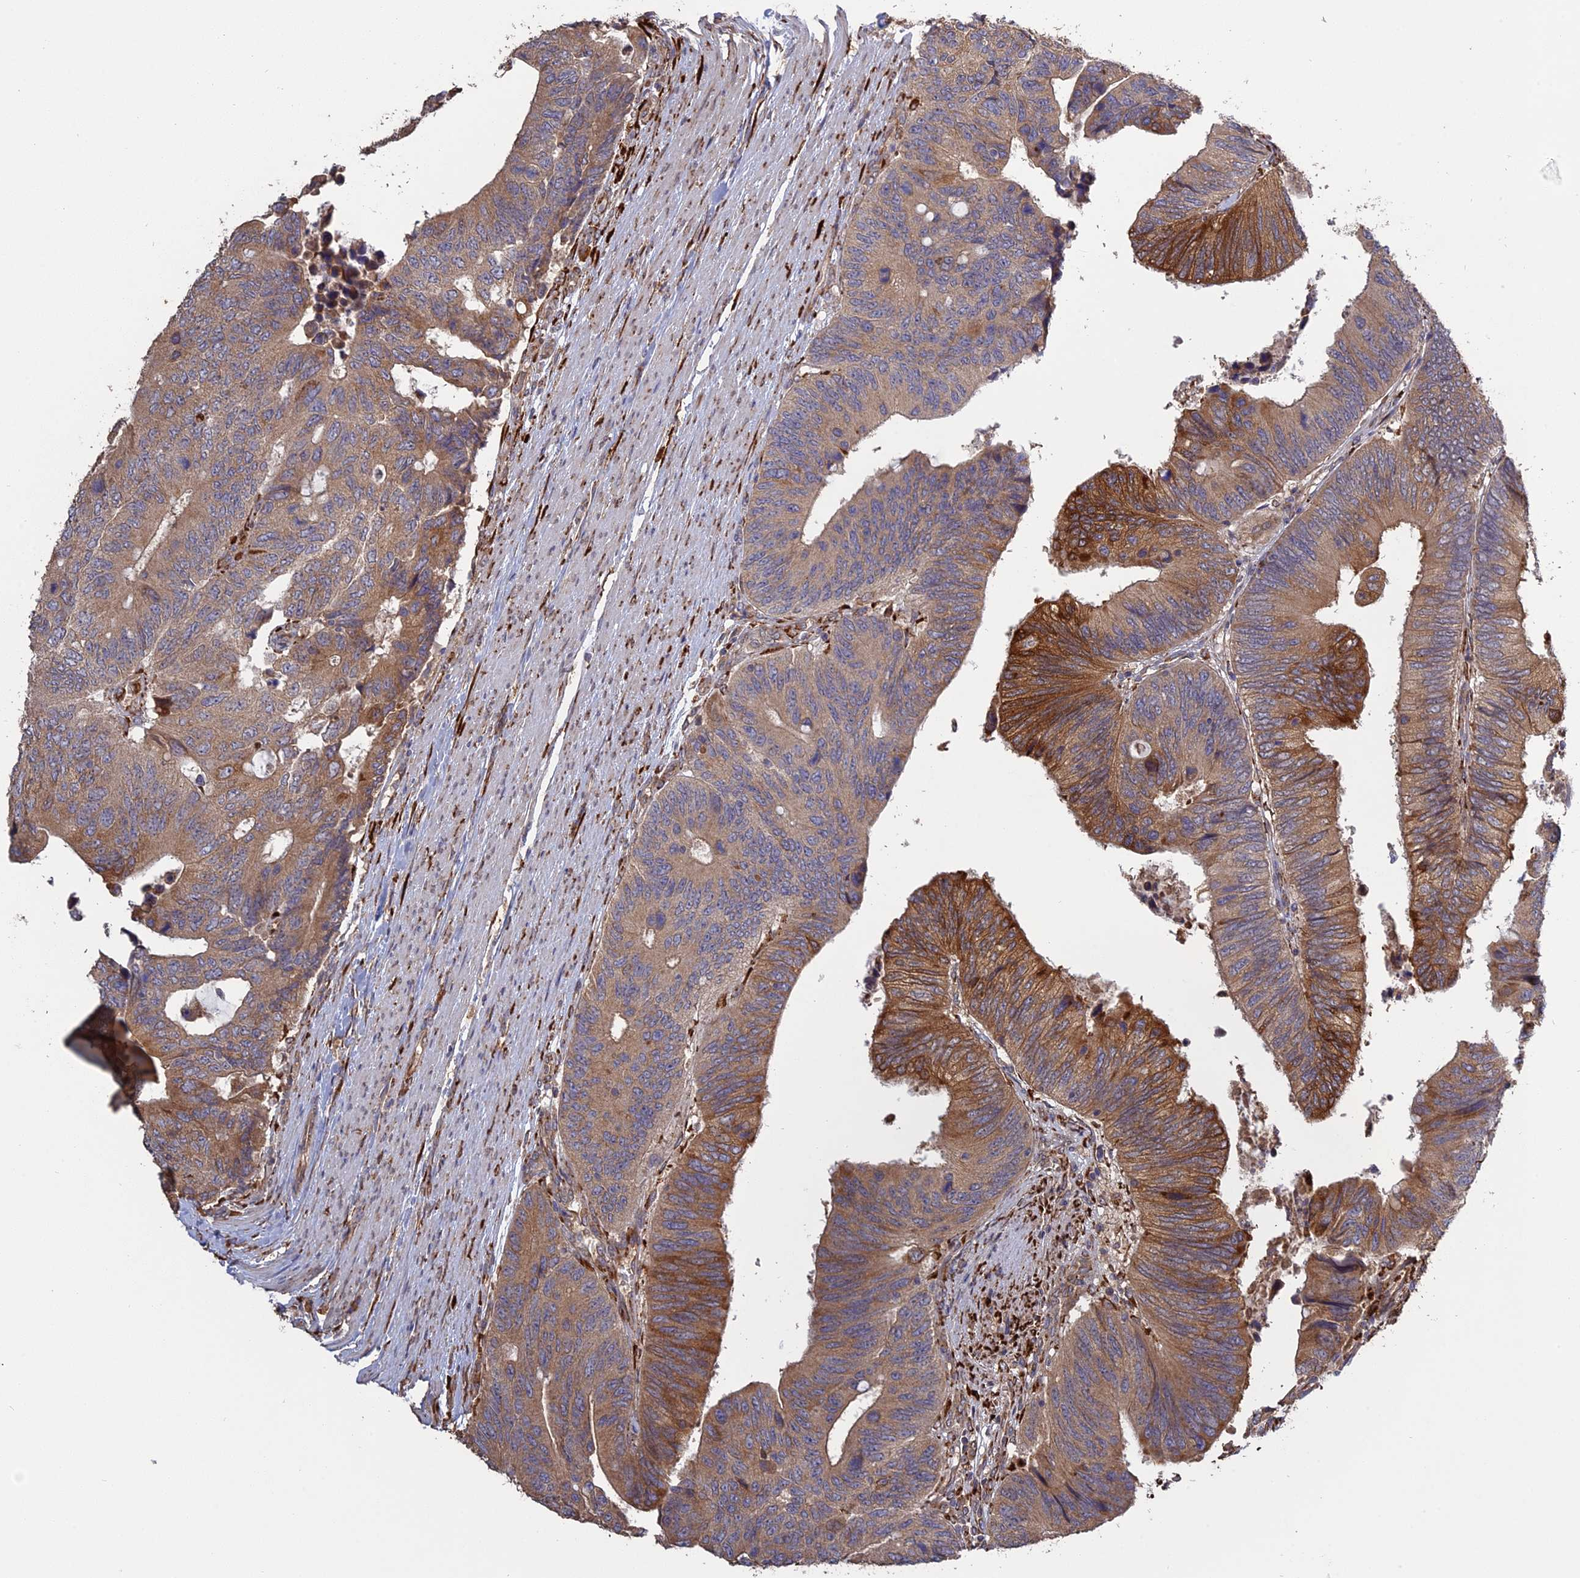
{"staining": {"intensity": "moderate", "quantity": "25%-75%", "location": "cytoplasmic/membranous"}, "tissue": "colorectal cancer", "cell_type": "Tumor cells", "image_type": "cancer", "snomed": [{"axis": "morphology", "description": "Adenocarcinoma, NOS"}, {"axis": "topography", "description": "Colon"}], "caption": "Moderate cytoplasmic/membranous protein positivity is seen in about 25%-75% of tumor cells in colorectal cancer (adenocarcinoma).", "gene": "PPIC", "patient": {"sex": "male", "age": 87}}